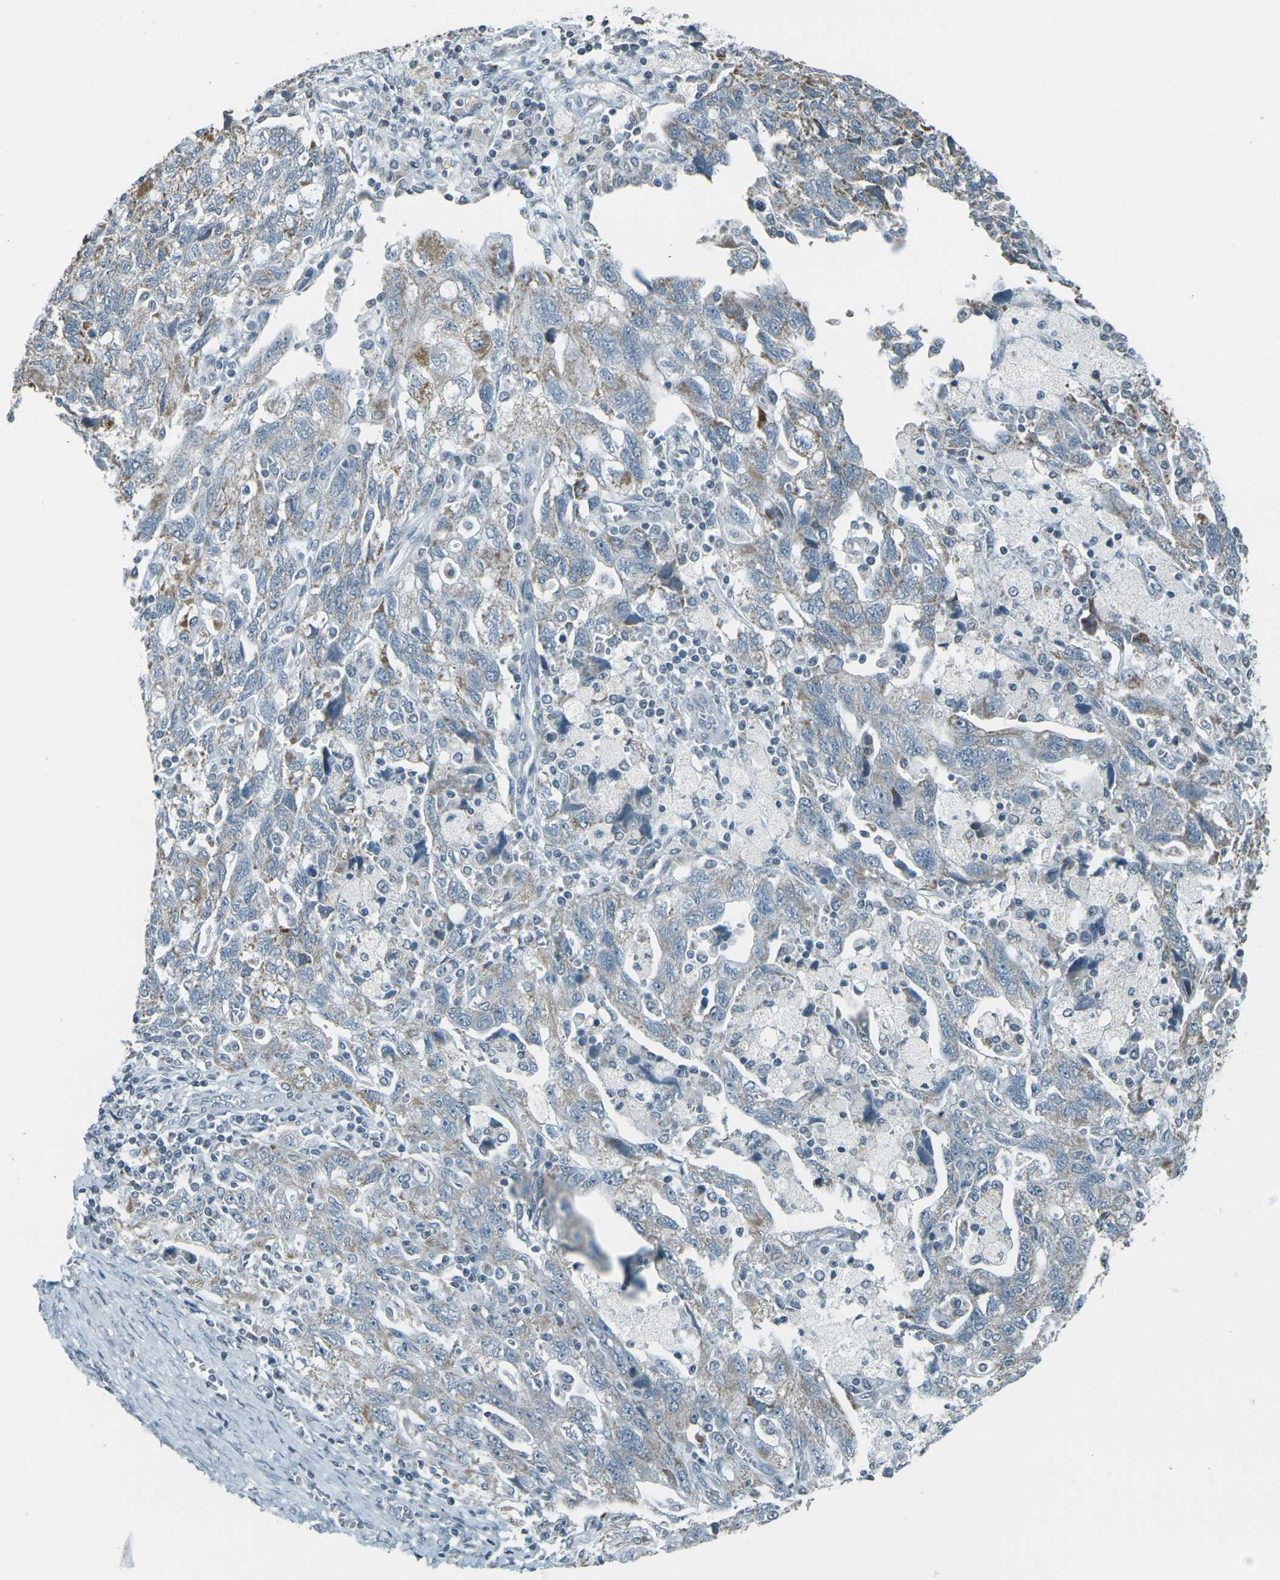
{"staining": {"intensity": "moderate", "quantity": "<25%", "location": "cytoplasmic/membranous"}, "tissue": "ovarian cancer", "cell_type": "Tumor cells", "image_type": "cancer", "snomed": [{"axis": "morphology", "description": "Carcinoma, NOS"}, {"axis": "morphology", "description": "Cystadenocarcinoma, serous, NOS"}, {"axis": "topography", "description": "Ovary"}], "caption": "A high-resolution micrograph shows IHC staining of ovarian carcinoma, which exhibits moderate cytoplasmic/membranous staining in approximately <25% of tumor cells.", "gene": "H2BC1", "patient": {"sex": "female", "age": 69}}